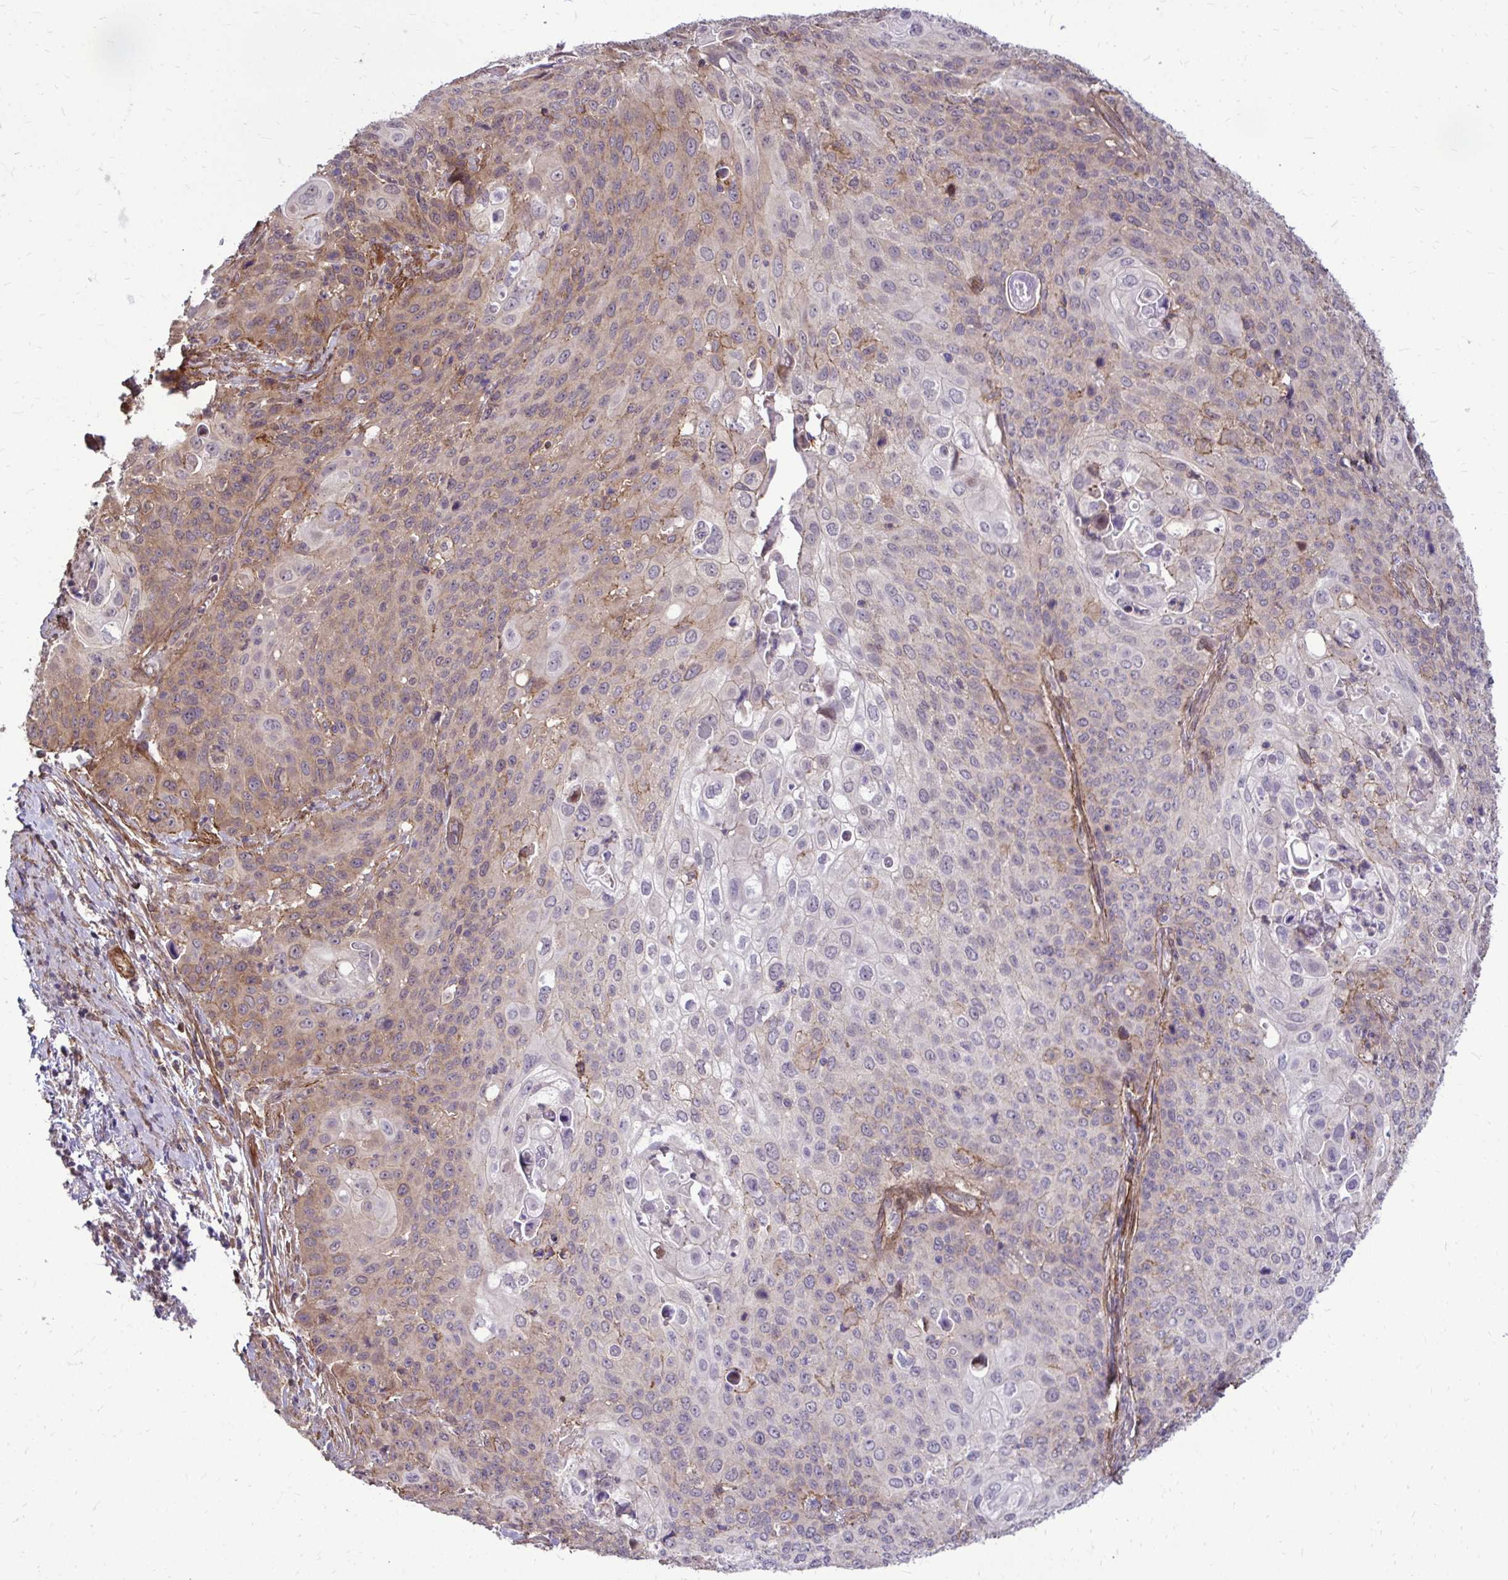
{"staining": {"intensity": "weak", "quantity": "<25%", "location": "cytoplasmic/membranous"}, "tissue": "cervical cancer", "cell_type": "Tumor cells", "image_type": "cancer", "snomed": [{"axis": "morphology", "description": "Squamous cell carcinoma, NOS"}, {"axis": "topography", "description": "Cervix"}], "caption": "Tumor cells show no significant protein staining in cervical cancer.", "gene": "TRIP6", "patient": {"sex": "female", "age": 65}}